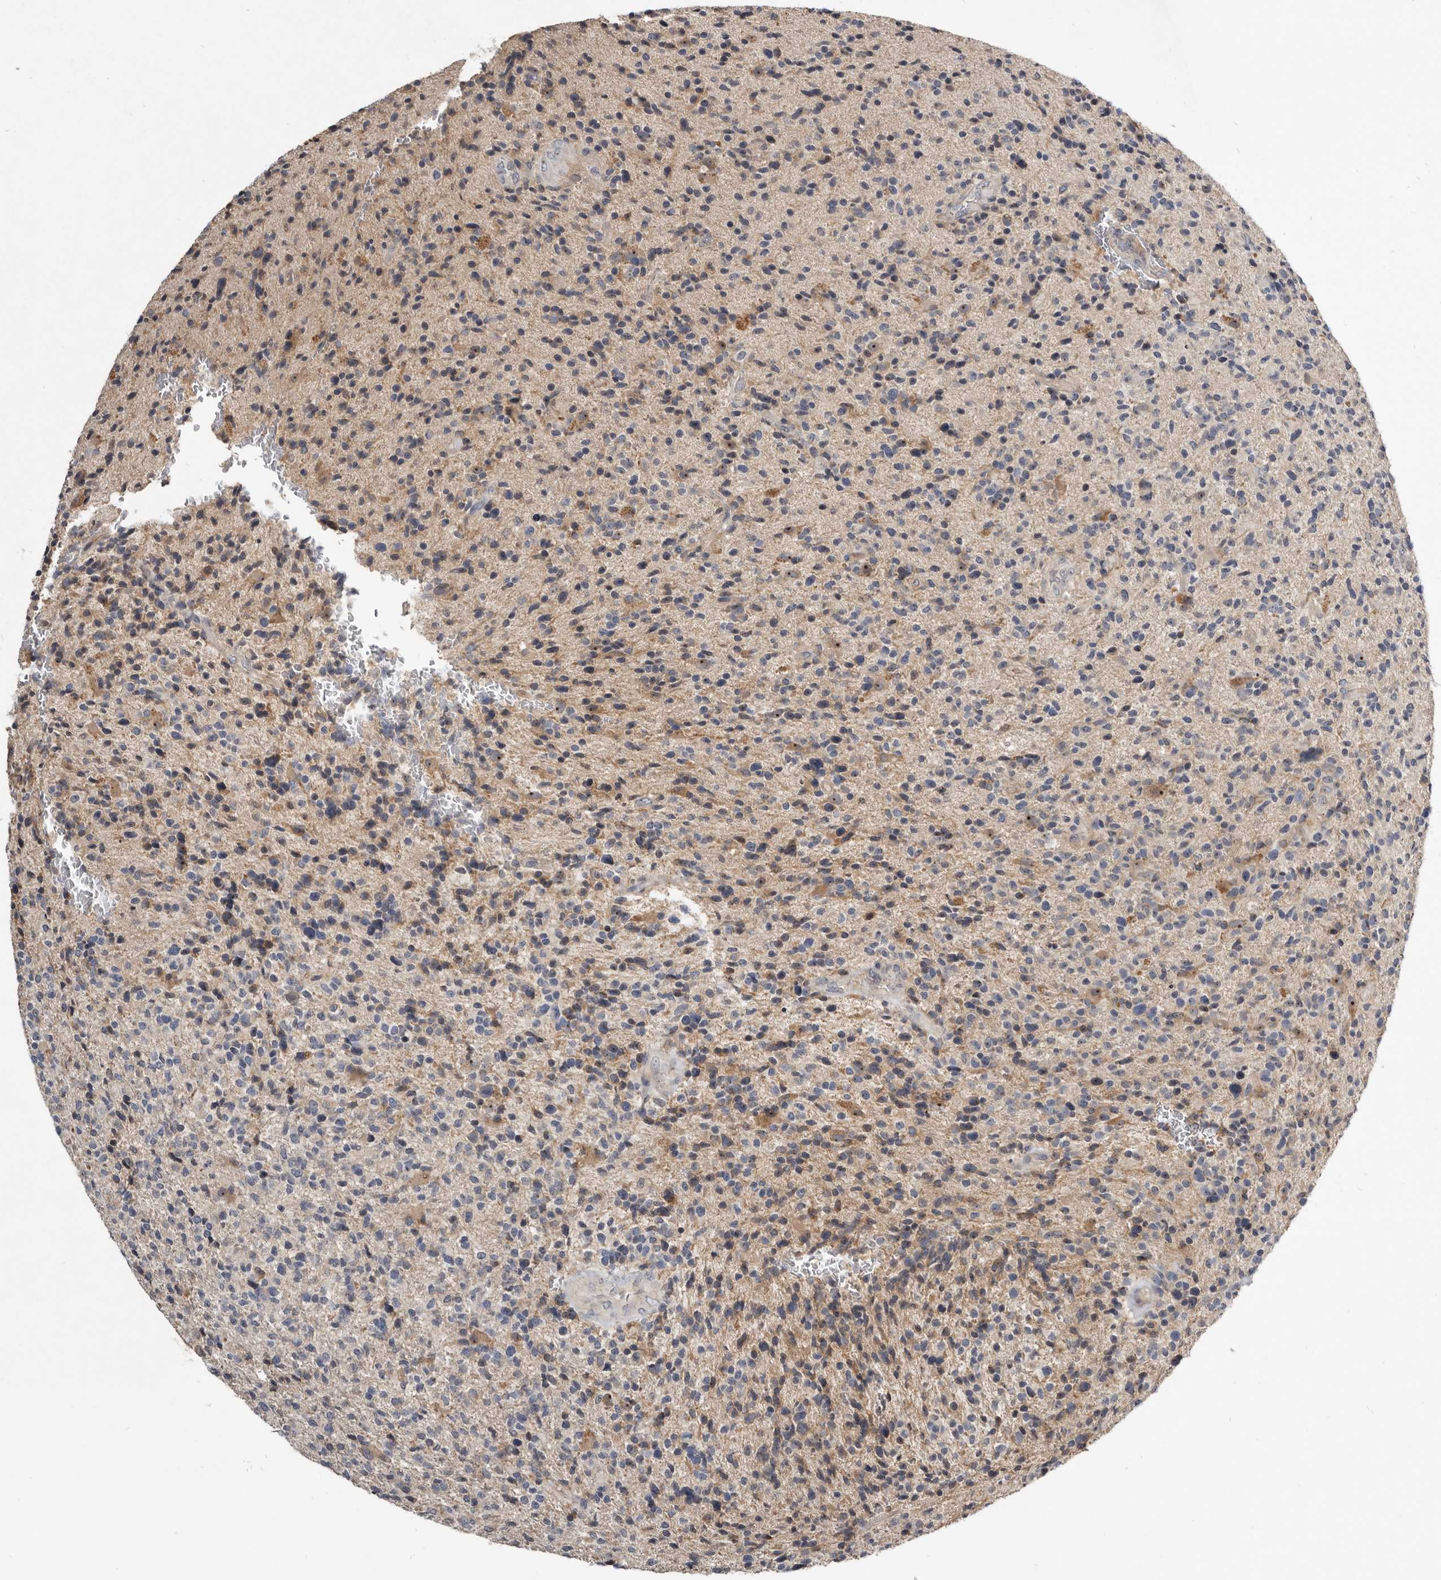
{"staining": {"intensity": "weak", "quantity": "<25%", "location": "cytoplasmic/membranous"}, "tissue": "glioma", "cell_type": "Tumor cells", "image_type": "cancer", "snomed": [{"axis": "morphology", "description": "Glioma, malignant, High grade"}, {"axis": "topography", "description": "Brain"}], "caption": "A micrograph of glioma stained for a protein exhibits no brown staining in tumor cells.", "gene": "TTC39A", "patient": {"sex": "male", "age": 72}}